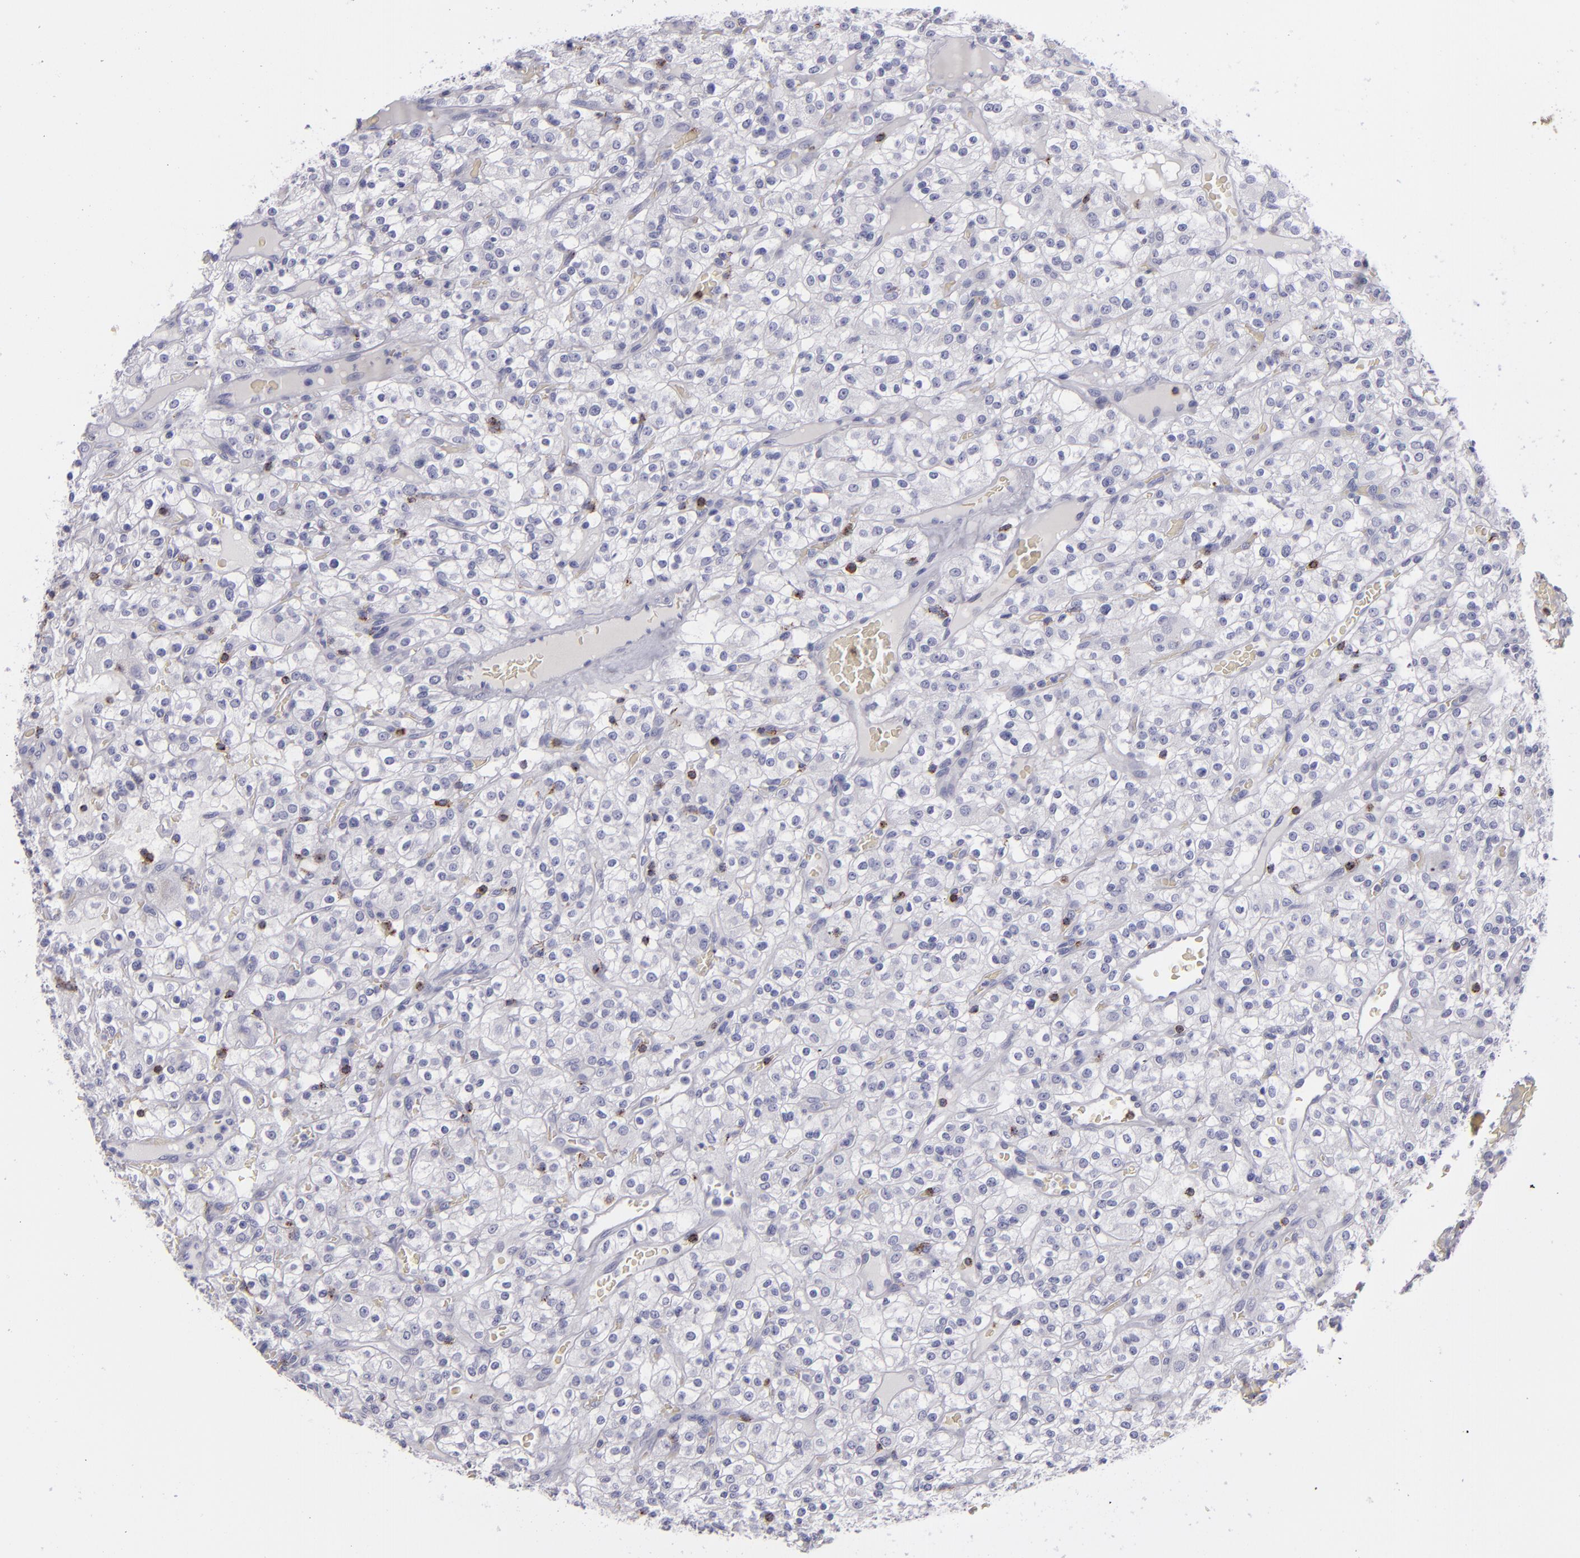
{"staining": {"intensity": "negative", "quantity": "none", "location": "none"}, "tissue": "renal cancer", "cell_type": "Tumor cells", "image_type": "cancer", "snomed": [{"axis": "morphology", "description": "Normal tissue, NOS"}, {"axis": "morphology", "description": "Adenocarcinoma, NOS"}, {"axis": "topography", "description": "Kidney"}], "caption": "Immunohistochemistry (IHC) of renal adenocarcinoma demonstrates no expression in tumor cells.", "gene": "CD2", "patient": {"sex": "female", "age": 72}}